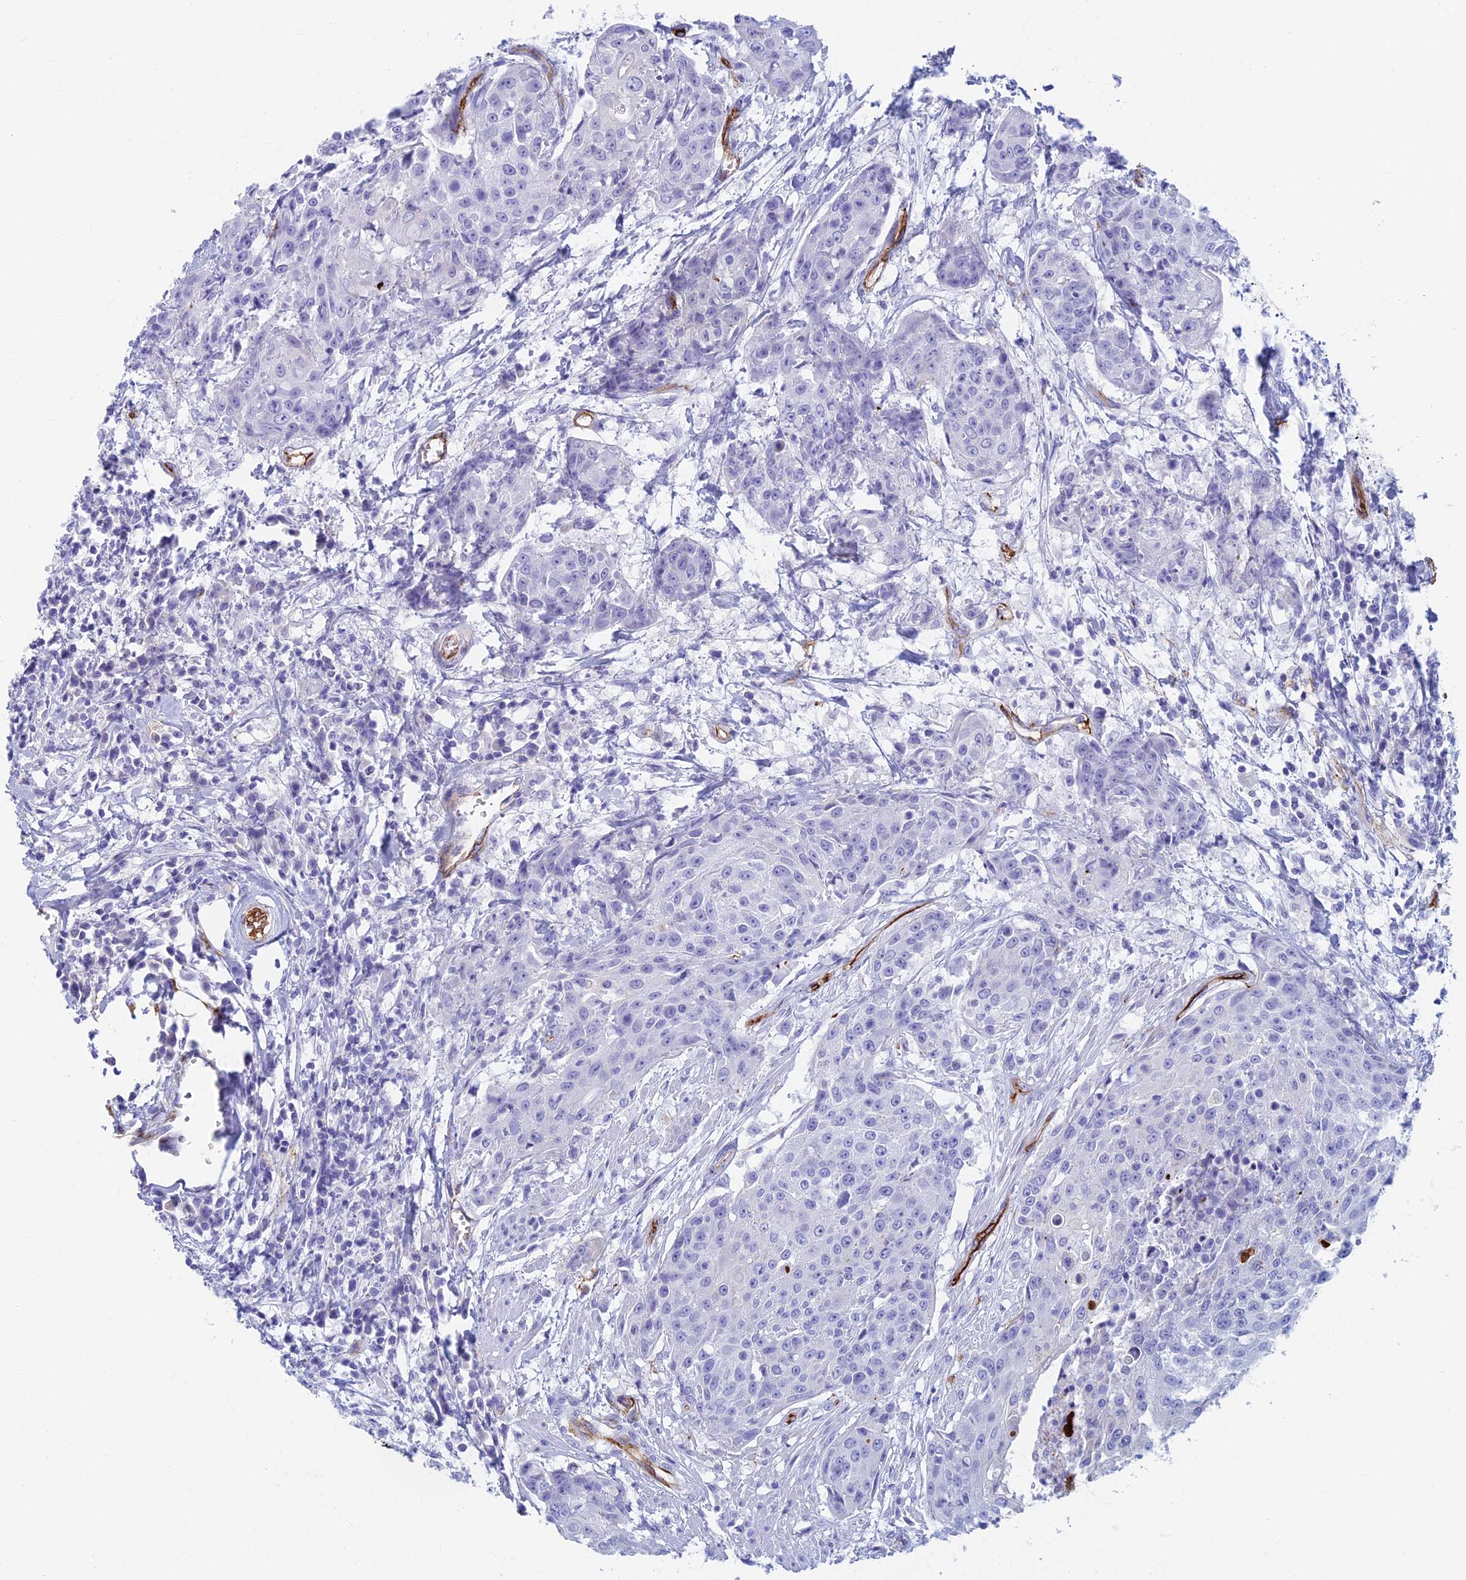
{"staining": {"intensity": "negative", "quantity": "none", "location": "none"}, "tissue": "urothelial cancer", "cell_type": "Tumor cells", "image_type": "cancer", "snomed": [{"axis": "morphology", "description": "Urothelial carcinoma, High grade"}, {"axis": "topography", "description": "Urinary bladder"}], "caption": "High magnification brightfield microscopy of high-grade urothelial carcinoma stained with DAB (3,3'-diaminobenzidine) (brown) and counterstained with hematoxylin (blue): tumor cells show no significant staining.", "gene": "ETFRF1", "patient": {"sex": "female", "age": 63}}